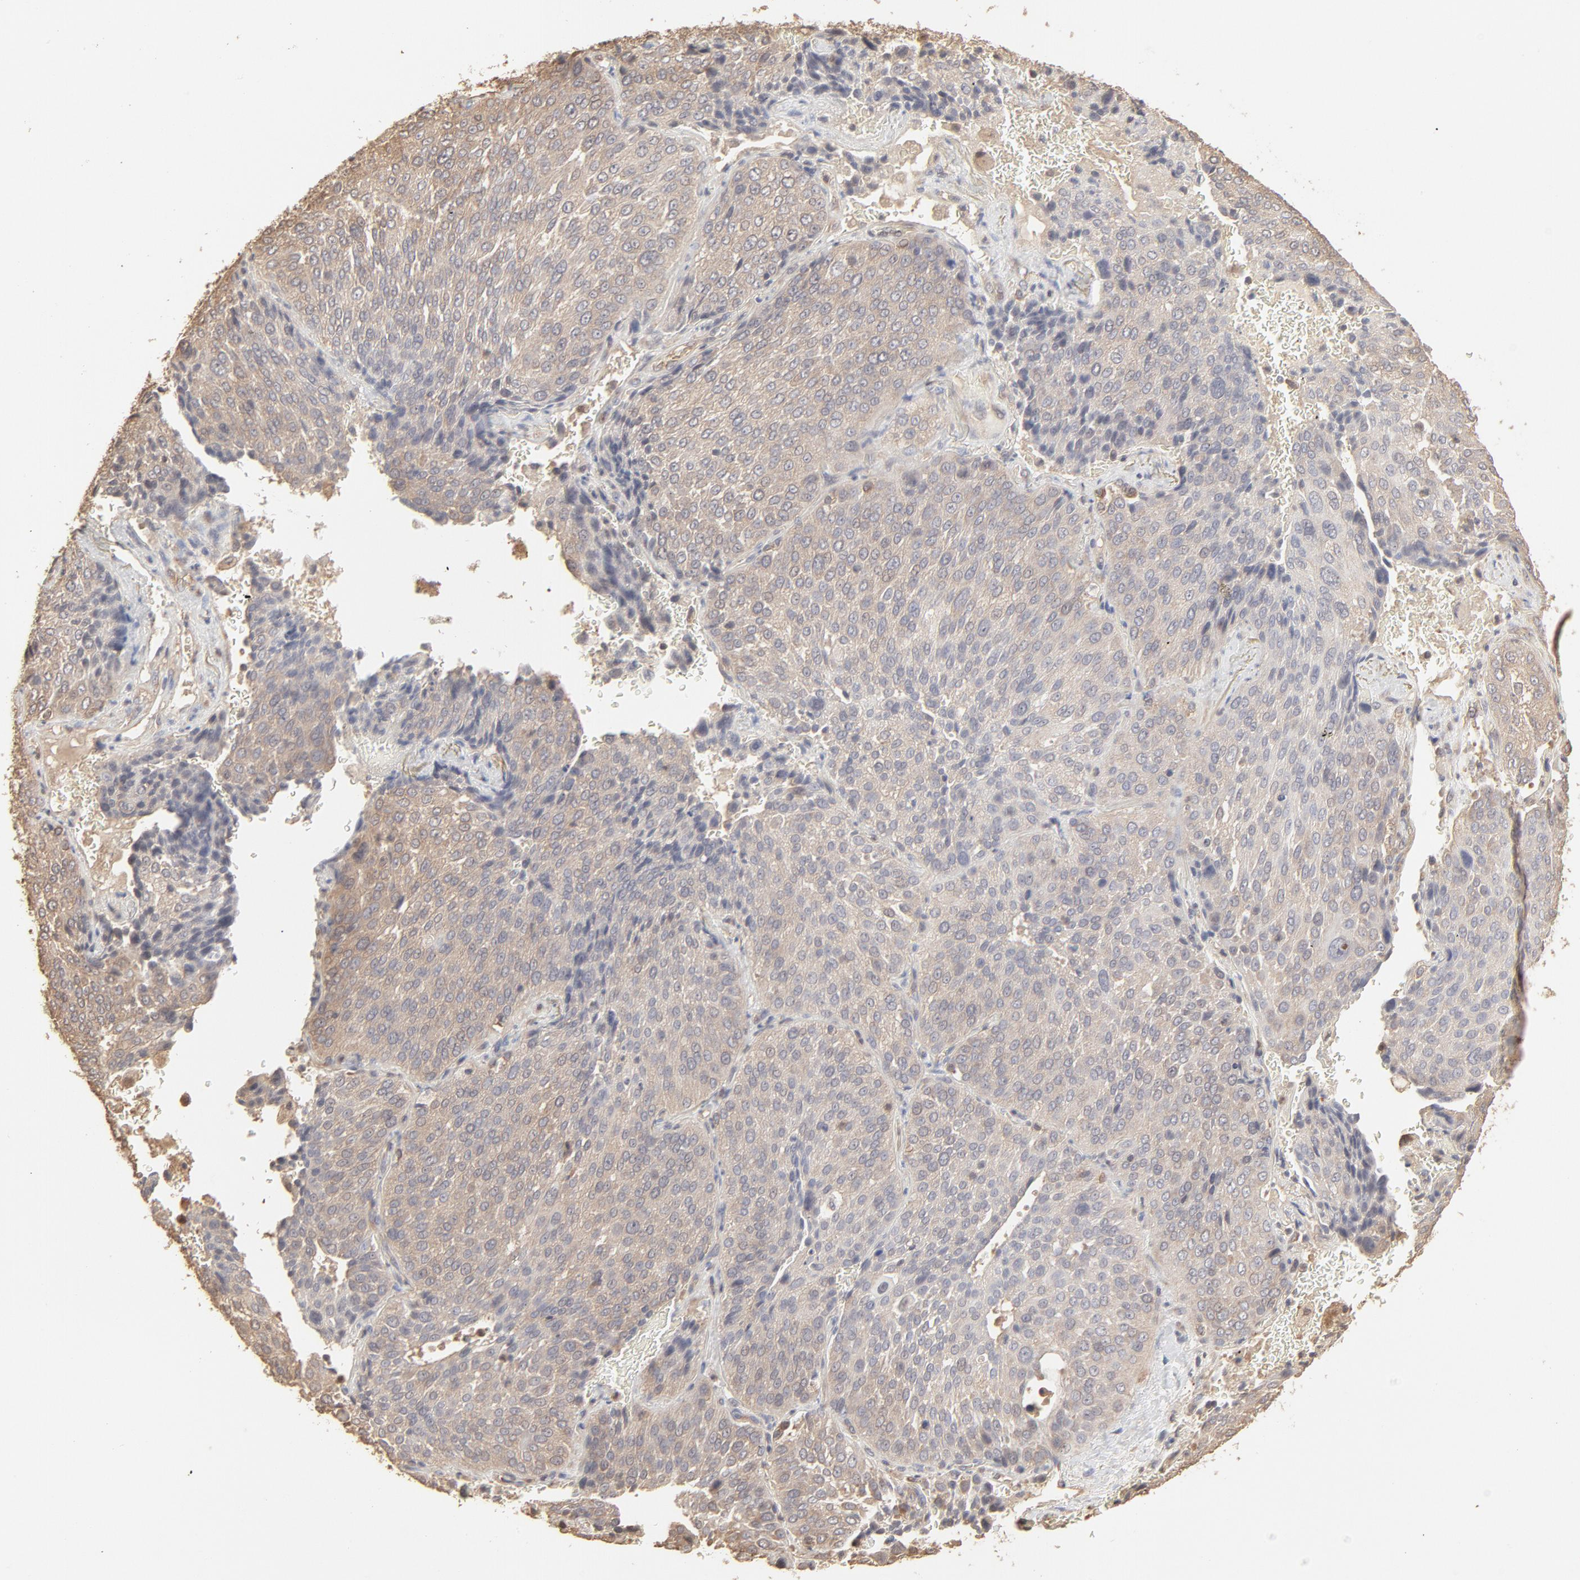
{"staining": {"intensity": "weak", "quantity": ">75%", "location": "cytoplasmic/membranous"}, "tissue": "lung cancer", "cell_type": "Tumor cells", "image_type": "cancer", "snomed": [{"axis": "morphology", "description": "Squamous cell carcinoma, NOS"}, {"axis": "topography", "description": "Lung"}], "caption": "IHC of lung cancer exhibits low levels of weak cytoplasmic/membranous positivity in about >75% of tumor cells.", "gene": "PPP2CA", "patient": {"sex": "male", "age": 54}}